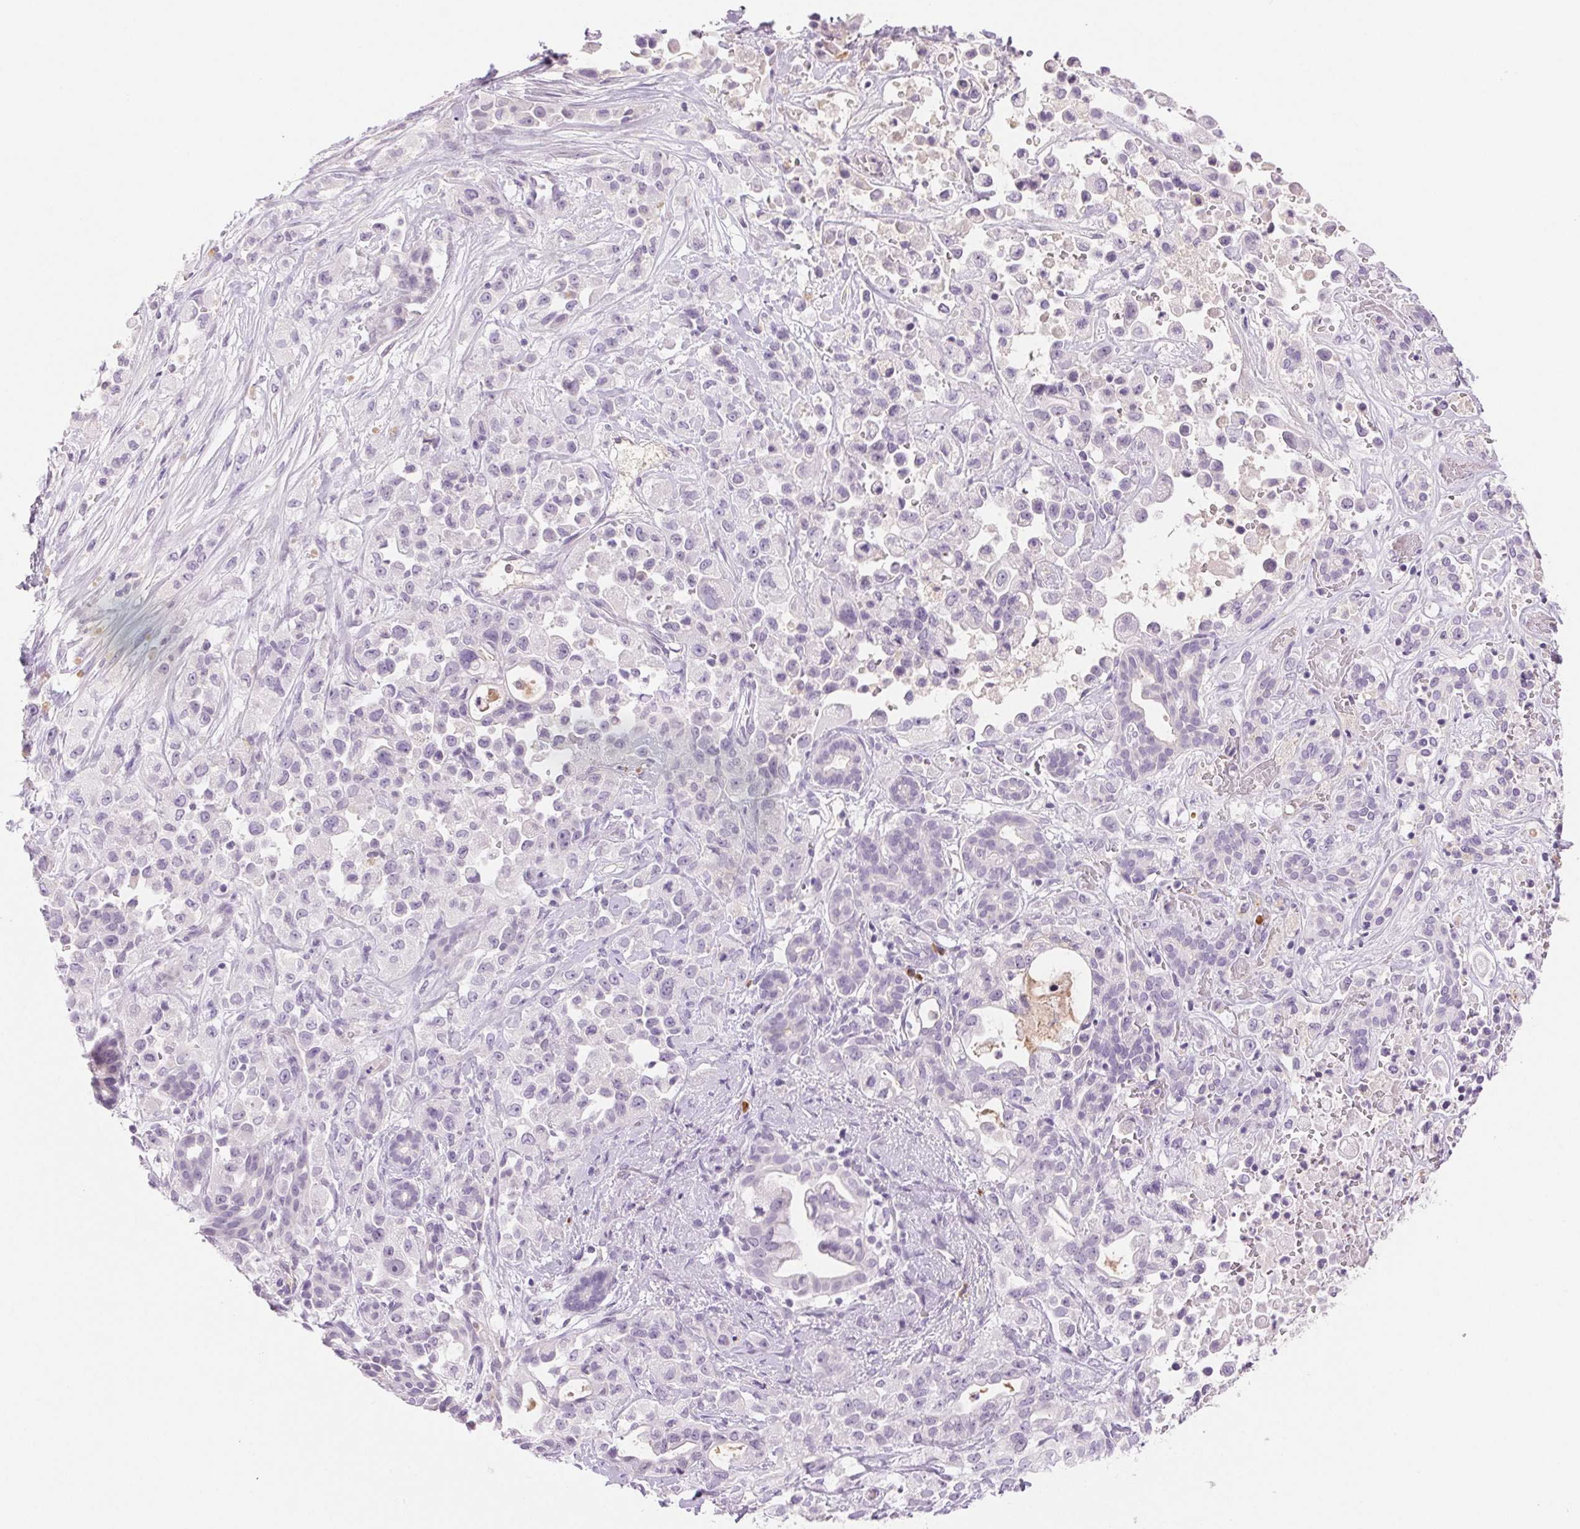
{"staining": {"intensity": "negative", "quantity": "none", "location": "none"}, "tissue": "pancreatic cancer", "cell_type": "Tumor cells", "image_type": "cancer", "snomed": [{"axis": "morphology", "description": "Adenocarcinoma, NOS"}, {"axis": "topography", "description": "Pancreas"}], "caption": "DAB immunohistochemical staining of adenocarcinoma (pancreatic) displays no significant positivity in tumor cells.", "gene": "IFIT1B", "patient": {"sex": "male", "age": 44}}